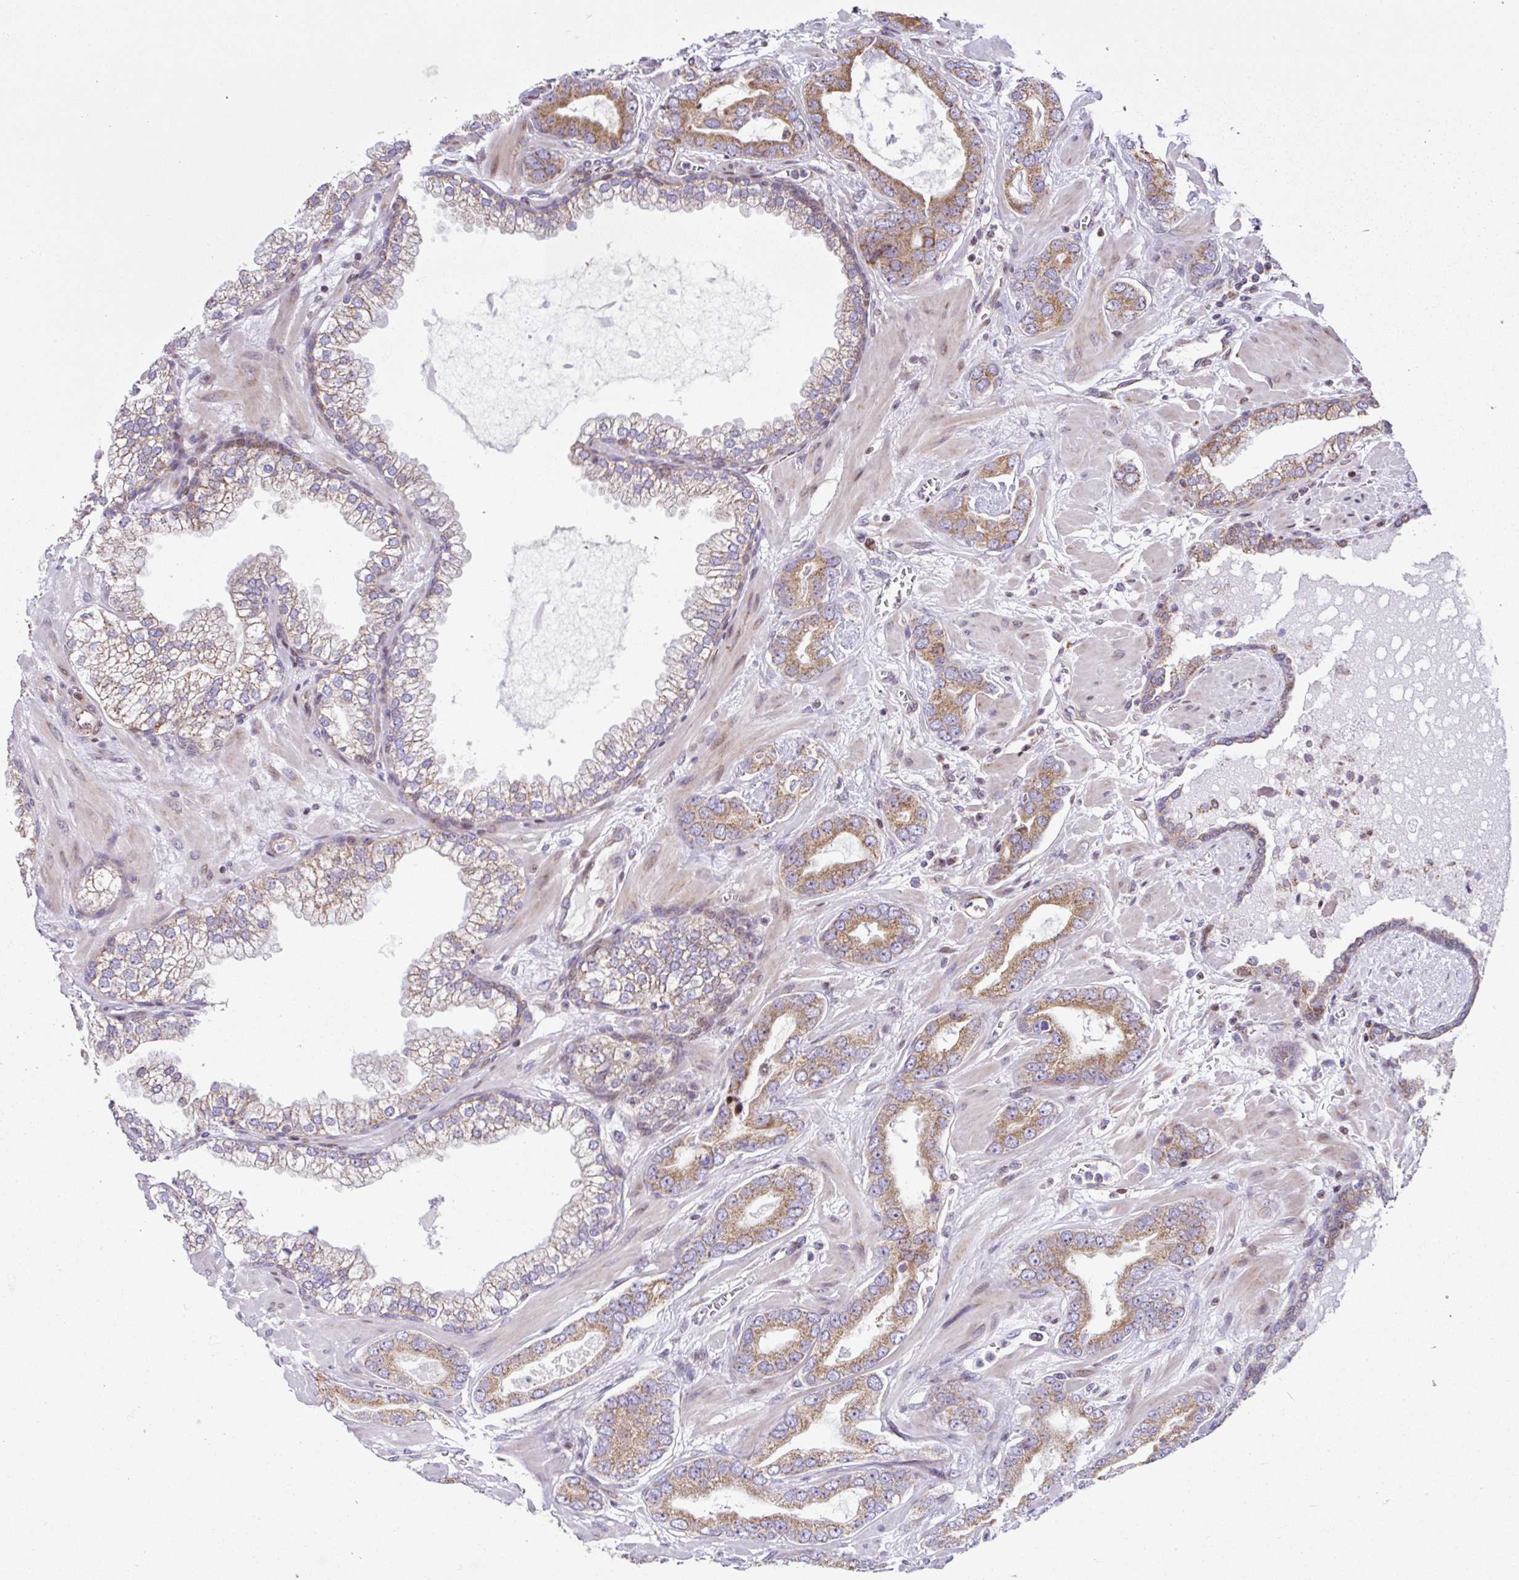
{"staining": {"intensity": "moderate", "quantity": ">75%", "location": "cytoplasmic/membranous"}, "tissue": "prostate cancer", "cell_type": "Tumor cells", "image_type": "cancer", "snomed": [{"axis": "morphology", "description": "Adenocarcinoma, Low grade"}, {"axis": "topography", "description": "Prostate"}], "caption": "A high-resolution image shows immunohistochemistry (IHC) staining of prostate cancer (low-grade adenocarcinoma), which reveals moderate cytoplasmic/membranous positivity in about >75% of tumor cells. The staining was performed using DAB, with brown indicating positive protein expression. Nuclei are stained blue with hematoxylin.", "gene": "FIGNL1", "patient": {"sex": "male", "age": 62}}